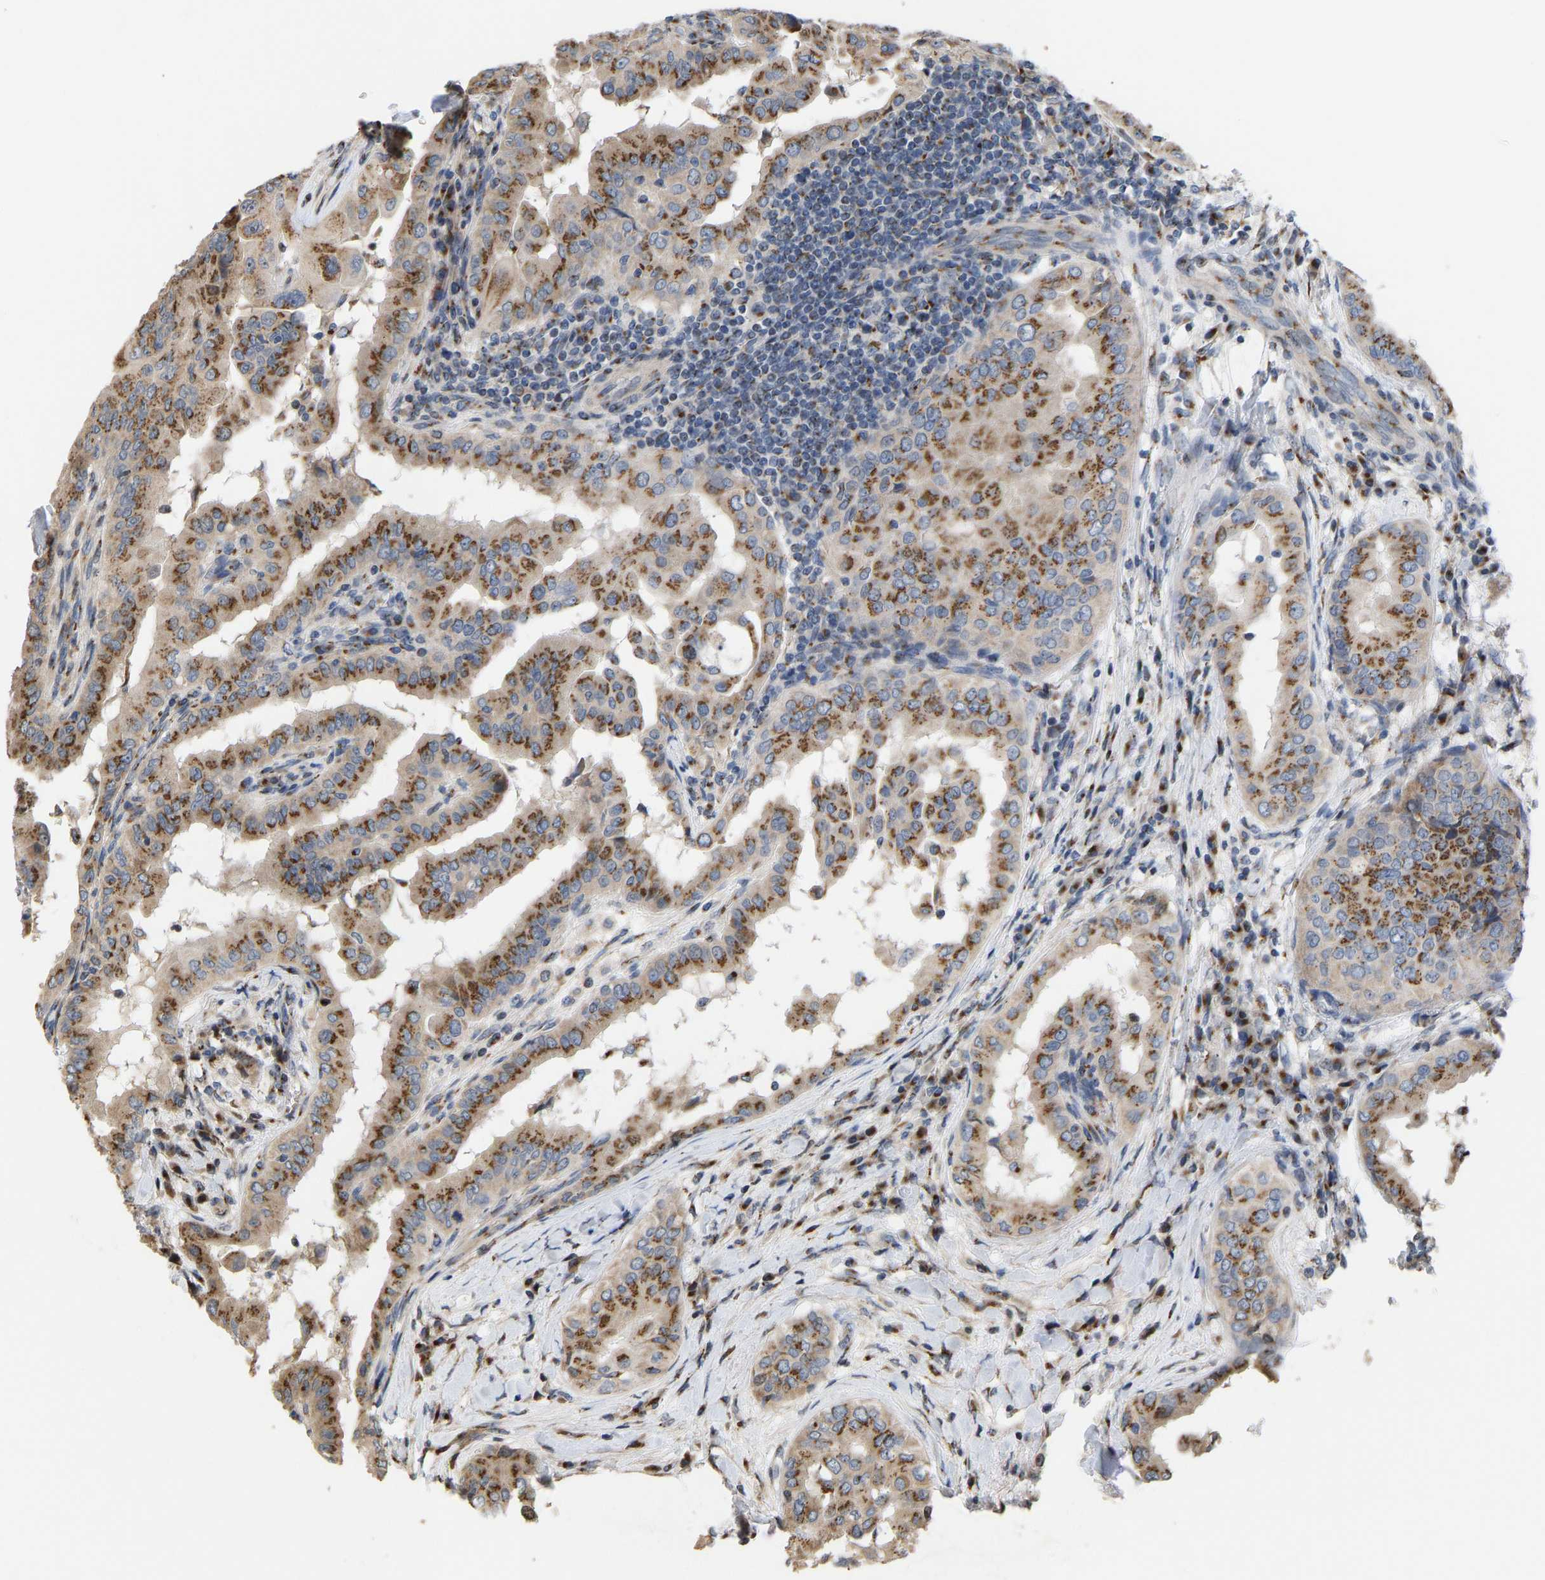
{"staining": {"intensity": "moderate", "quantity": ">75%", "location": "cytoplasmic/membranous"}, "tissue": "thyroid cancer", "cell_type": "Tumor cells", "image_type": "cancer", "snomed": [{"axis": "morphology", "description": "Papillary adenocarcinoma, NOS"}, {"axis": "topography", "description": "Thyroid gland"}], "caption": "Human papillary adenocarcinoma (thyroid) stained with a brown dye exhibits moderate cytoplasmic/membranous positive staining in about >75% of tumor cells.", "gene": "YIPF4", "patient": {"sex": "male", "age": 33}}